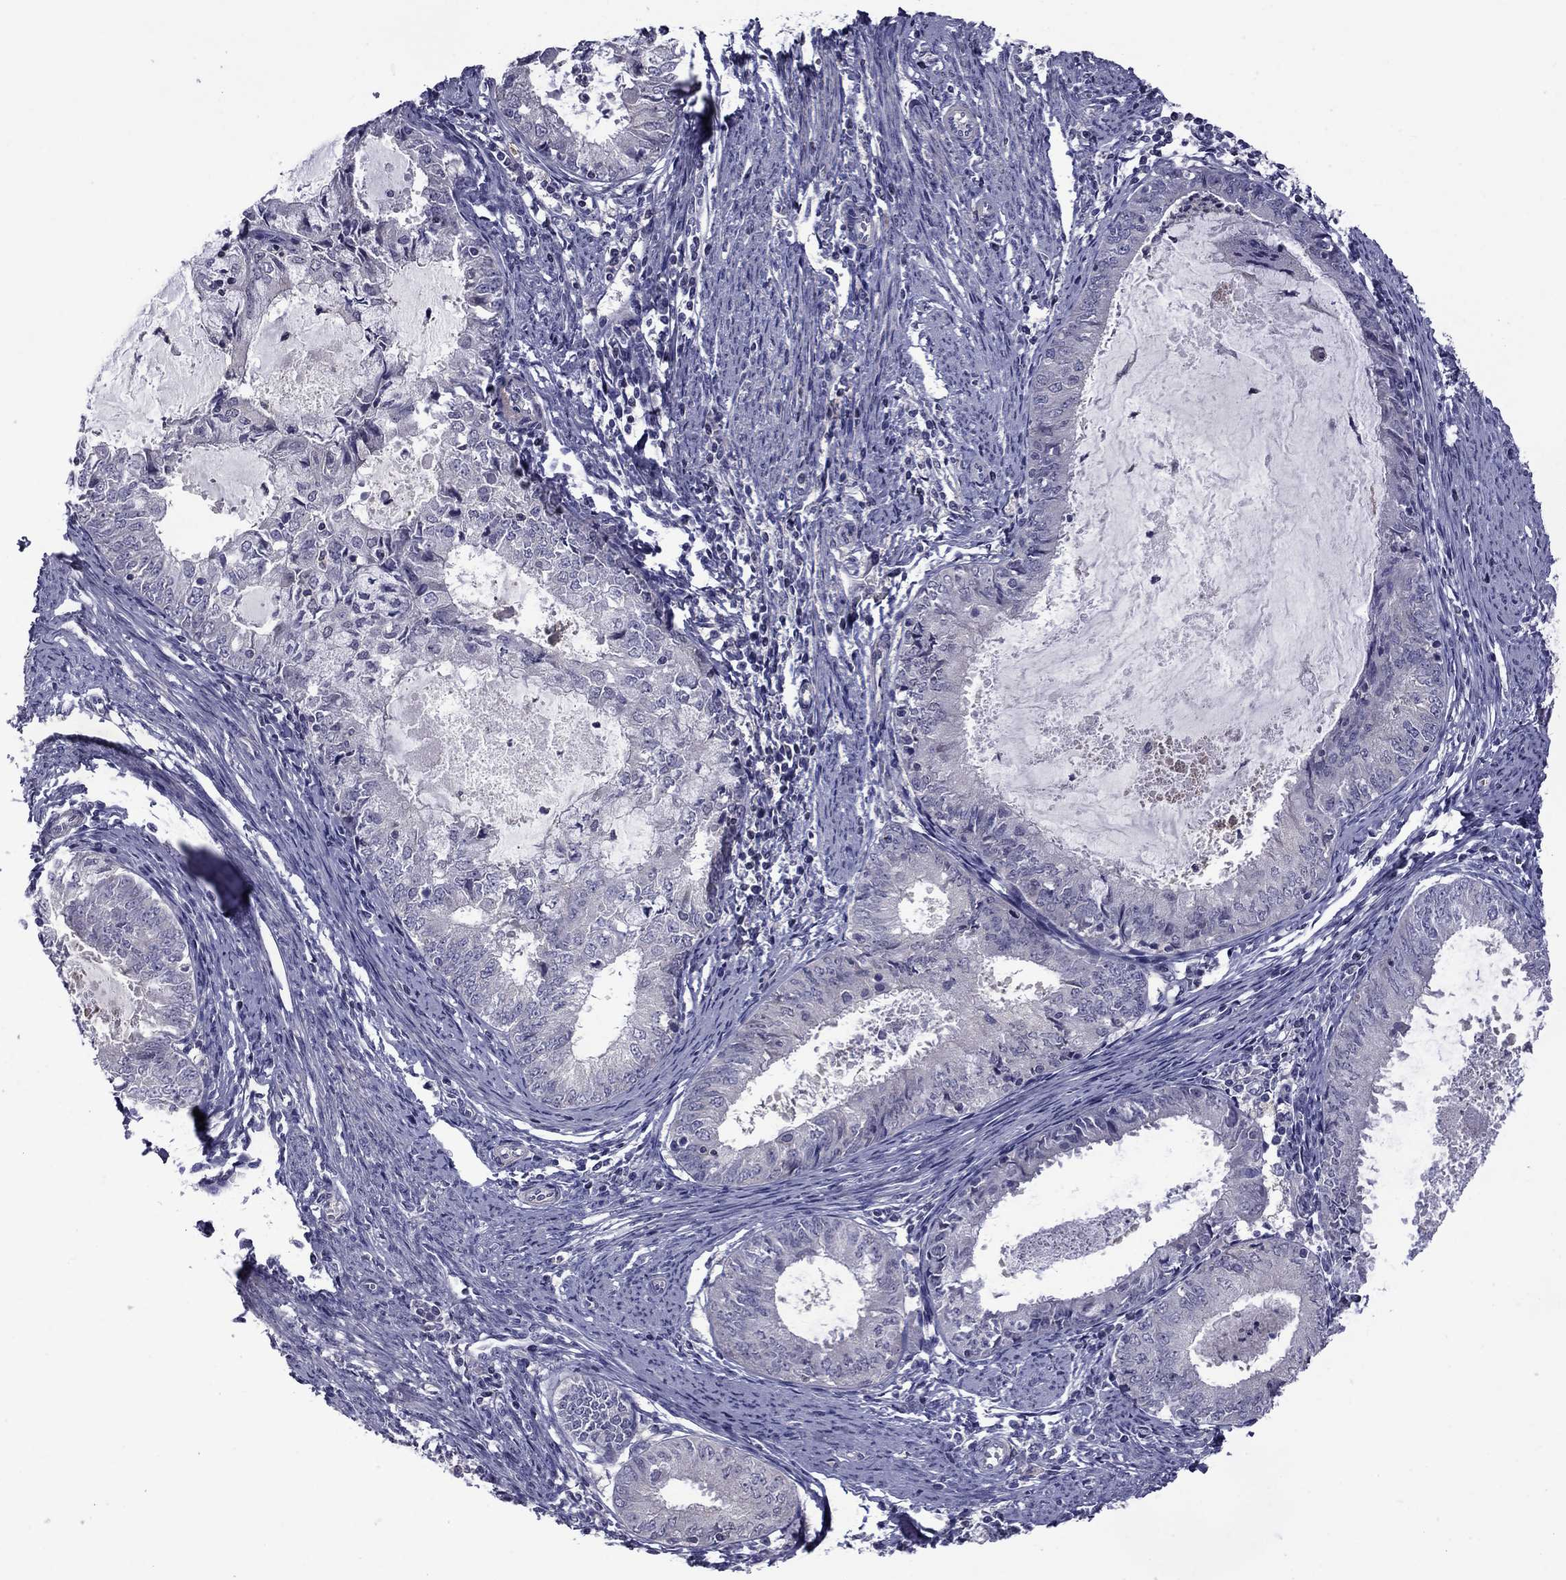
{"staining": {"intensity": "negative", "quantity": "none", "location": "none"}, "tissue": "endometrial cancer", "cell_type": "Tumor cells", "image_type": "cancer", "snomed": [{"axis": "morphology", "description": "Adenocarcinoma, NOS"}, {"axis": "topography", "description": "Endometrium"}], "caption": "Endometrial adenocarcinoma stained for a protein using immunohistochemistry (IHC) displays no staining tumor cells.", "gene": "SNTA1", "patient": {"sex": "female", "age": 57}}